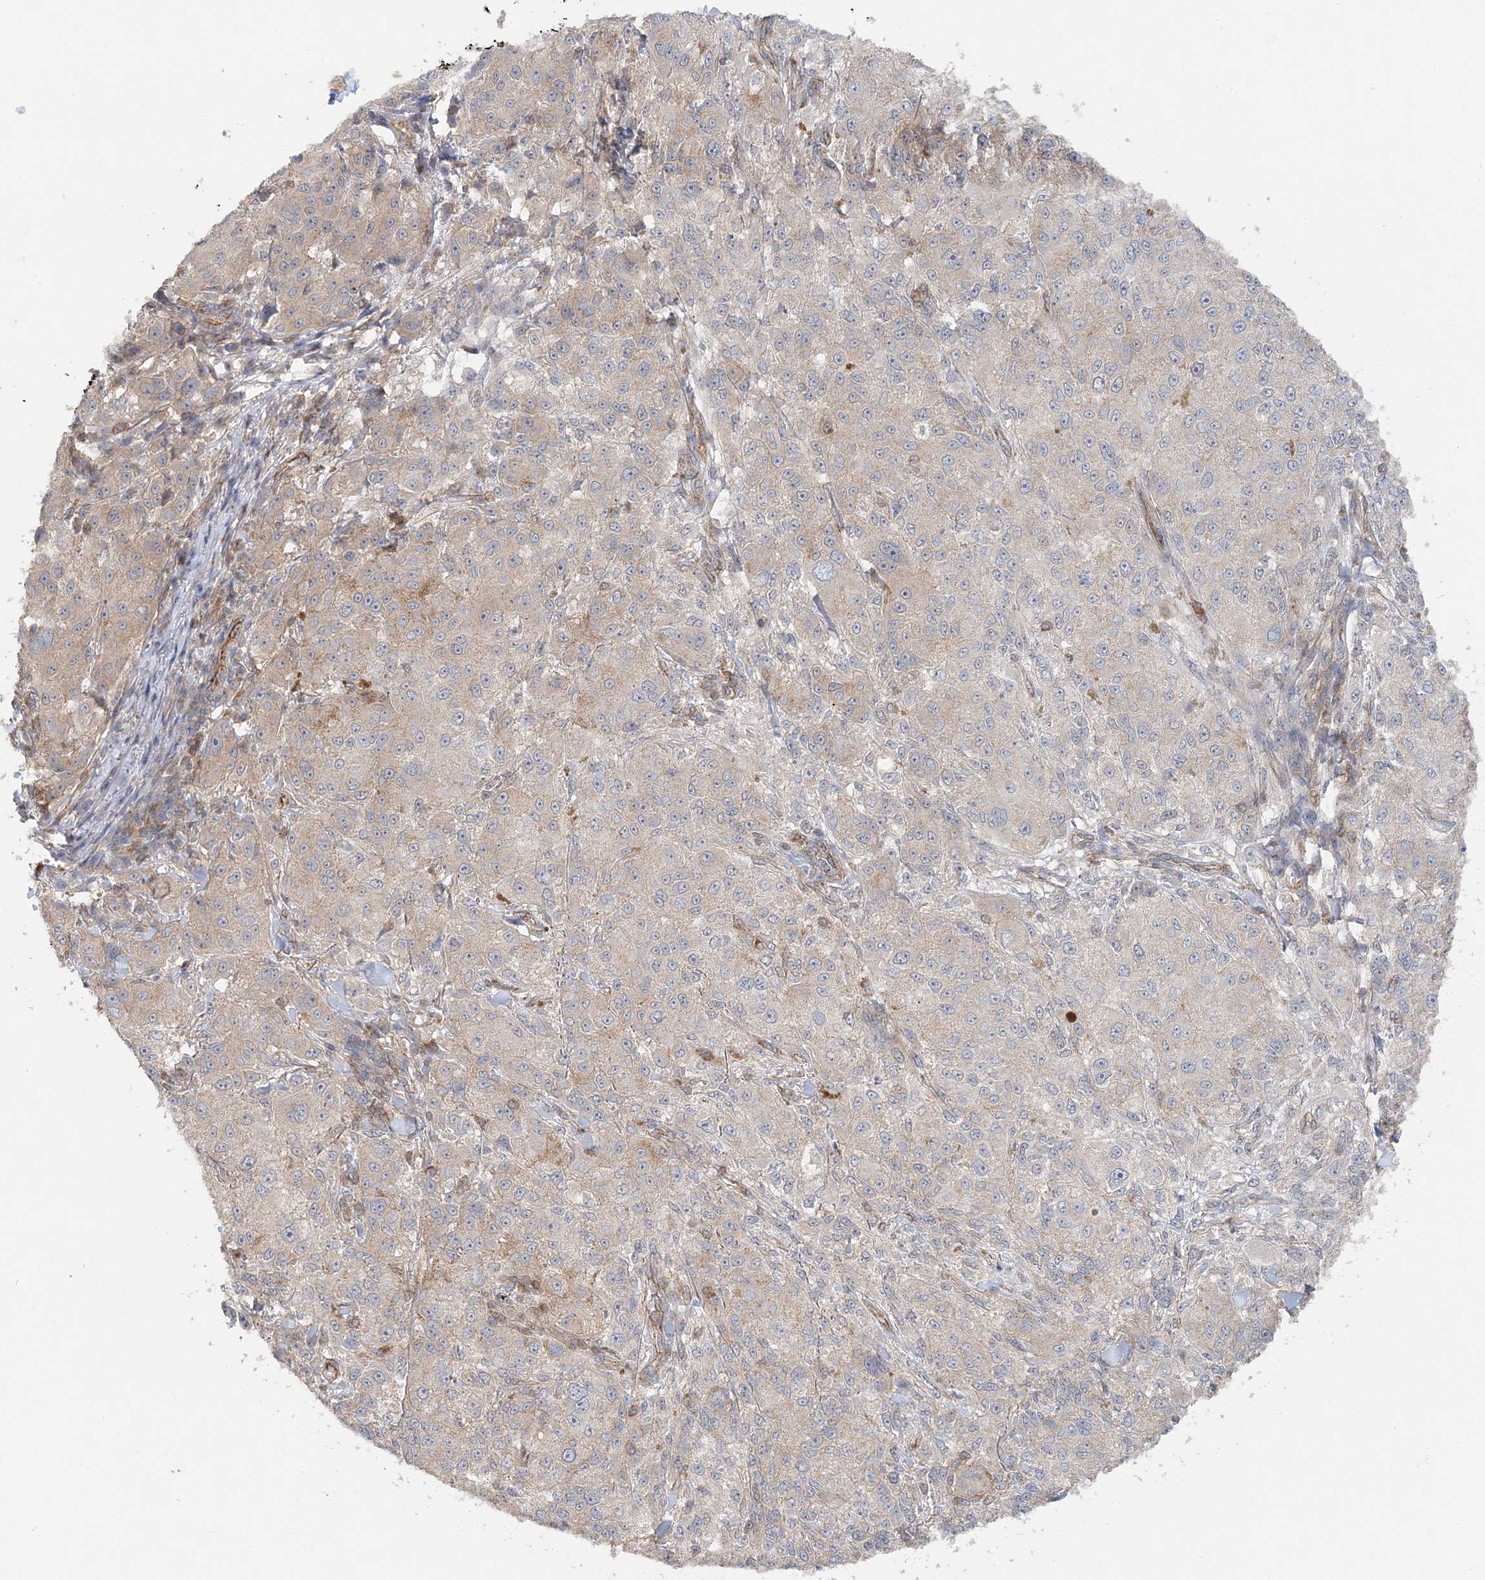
{"staining": {"intensity": "weak", "quantity": "<25%", "location": "cytoplasmic/membranous"}, "tissue": "melanoma", "cell_type": "Tumor cells", "image_type": "cancer", "snomed": [{"axis": "morphology", "description": "Necrosis, NOS"}, {"axis": "morphology", "description": "Malignant melanoma, NOS"}, {"axis": "topography", "description": "Skin"}], "caption": "Histopathology image shows no protein positivity in tumor cells of malignant melanoma tissue.", "gene": "MAT2B", "patient": {"sex": "female", "age": 87}}